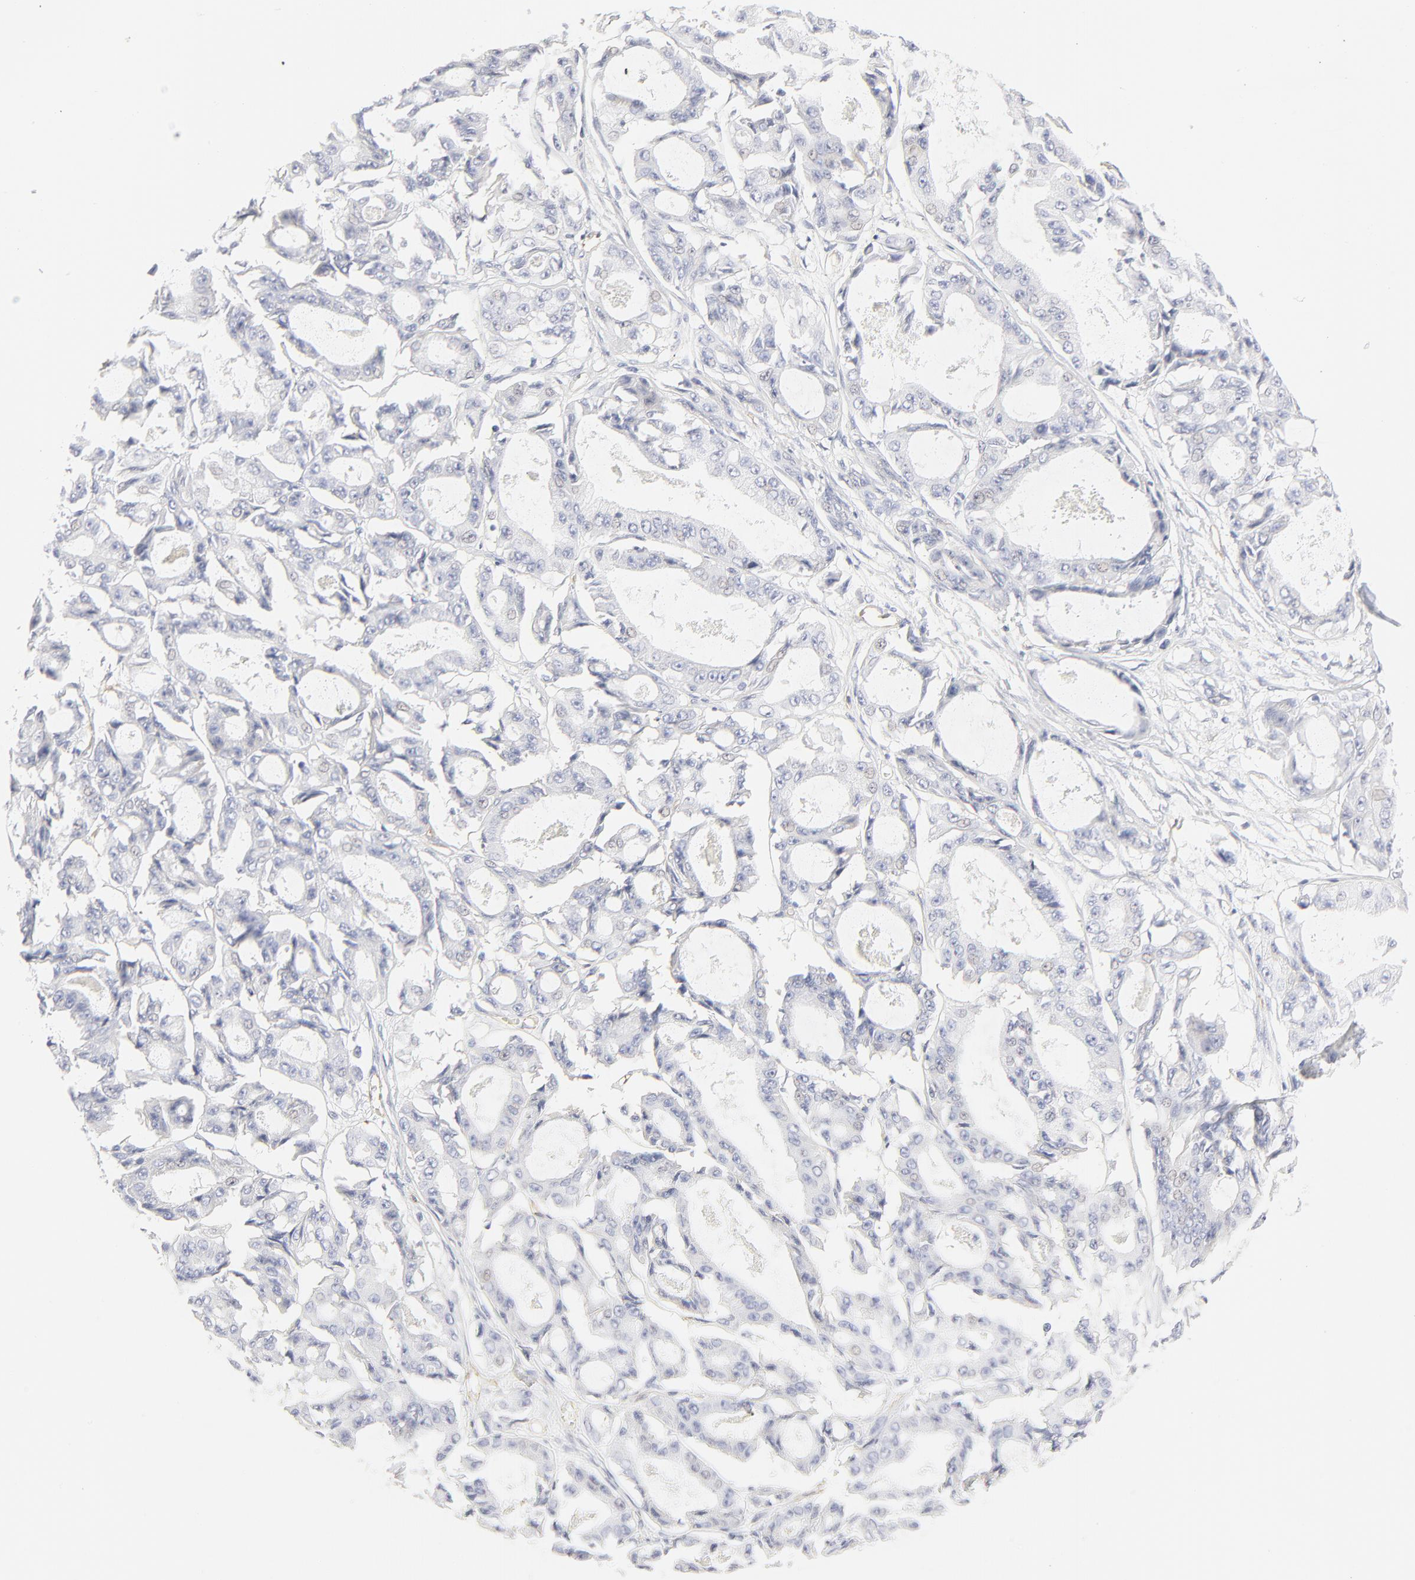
{"staining": {"intensity": "negative", "quantity": "none", "location": "none"}, "tissue": "ovarian cancer", "cell_type": "Tumor cells", "image_type": "cancer", "snomed": [{"axis": "morphology", "description": "Carcinoma, endometroid"}, {"axis": "topography", "description": "Ovary"}], "caption": "Tumor cells are negative for protein expression in human ovarian endometroid carcinoma.", "gene": "ITGA5", "patient": {"sex": "female", "age": 61}}